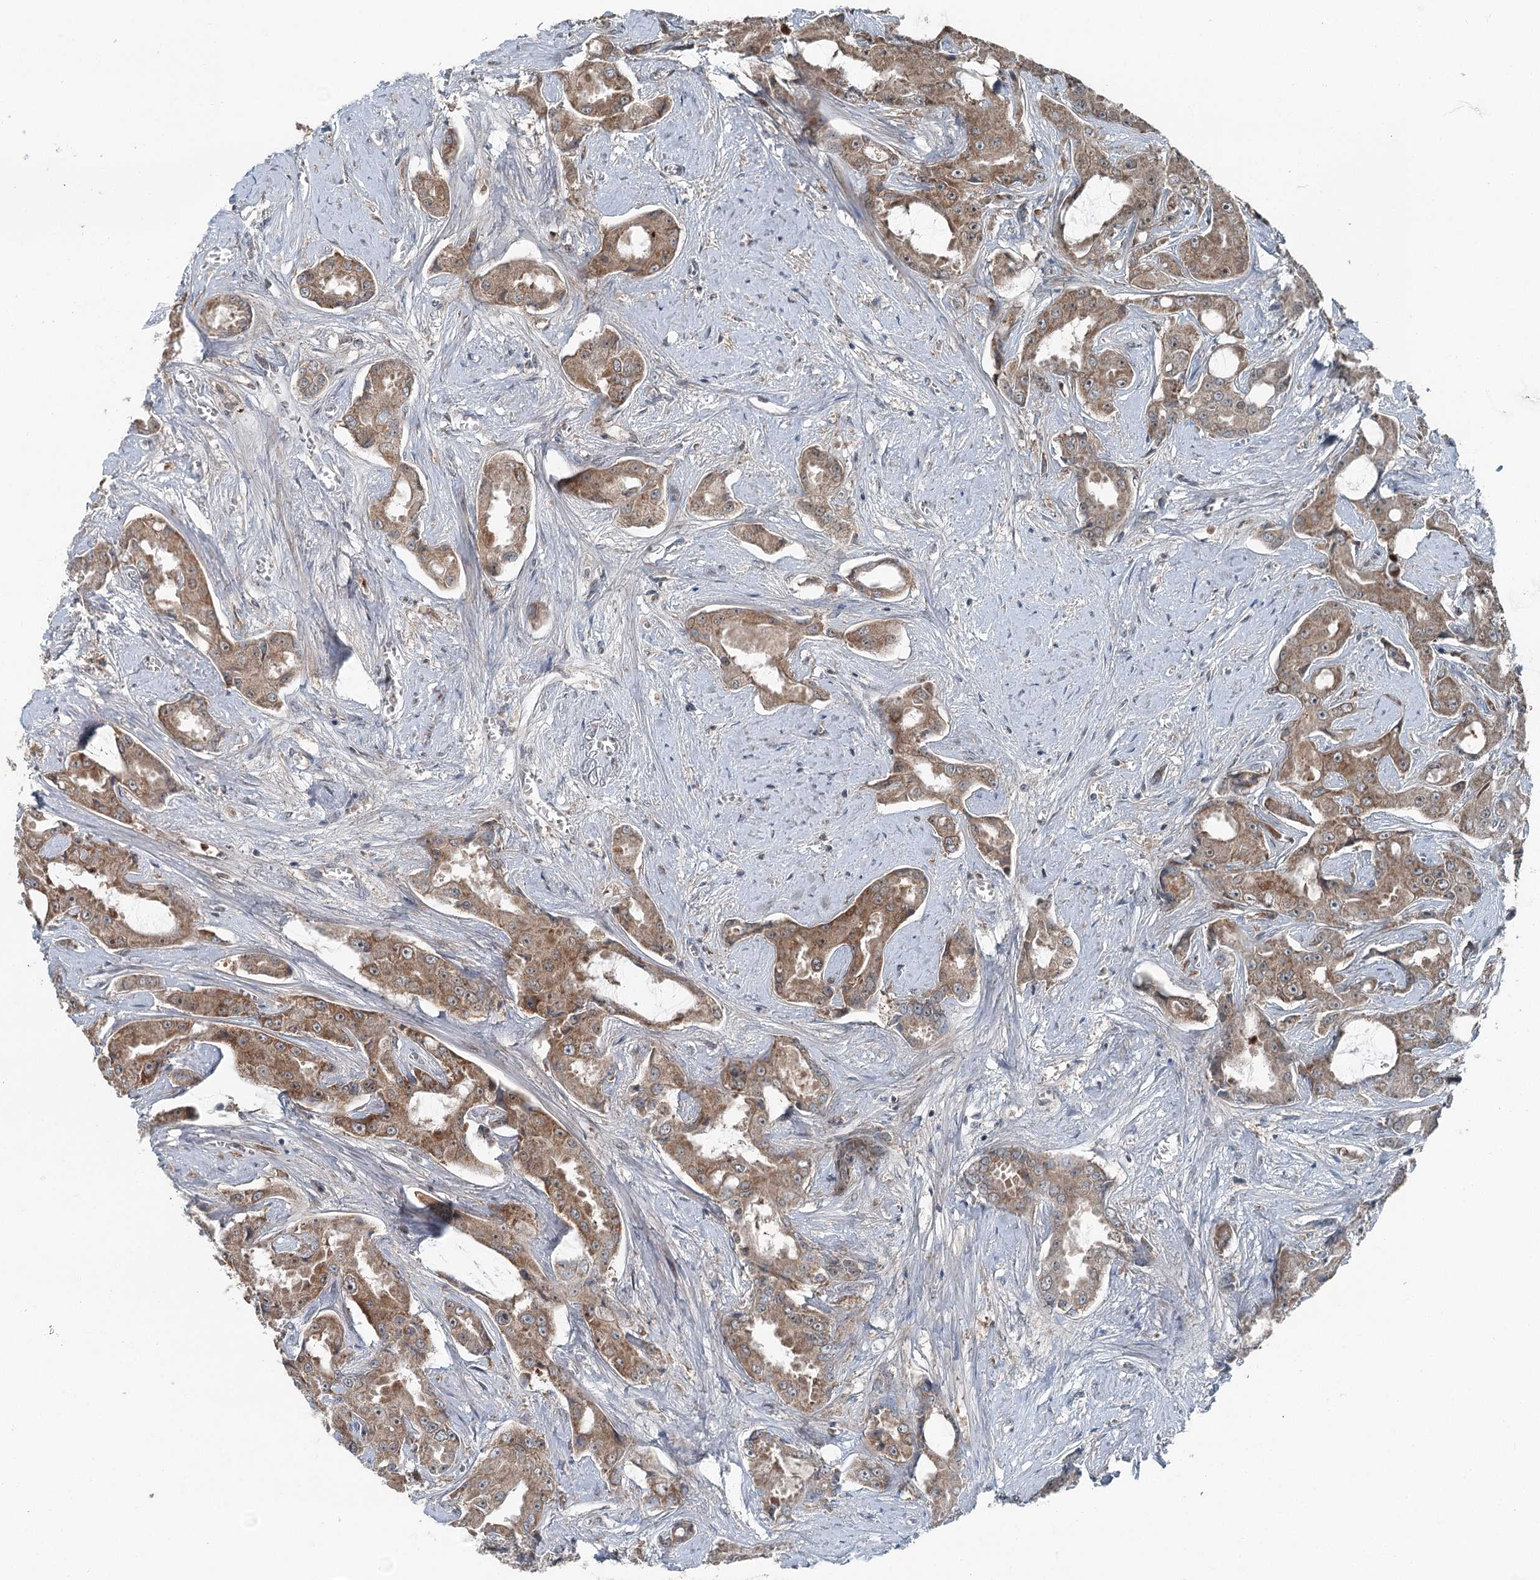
{"staining": {"intensity": "moderate", "quantity": ">75%", "location": "cytoplasmic/membranous"}, "tissue": "prostate cancer", "cell_type": "Tumor cells", "image_type": "cancer", "snomed": [{"axis": "morphology", "description": "Adenocarcinoma, High grade"}, {"axis": "topography", "description": "Prostate"}], "caption": "A medium amount of moderate cytoplasmic/membranous expression is identified in about >75% of tumor cells in prostate cancer (adenocarcinoma (high-grade)) tissue.", "gene": "WAPL", "patient": {"sex": "male", "age": 73}}